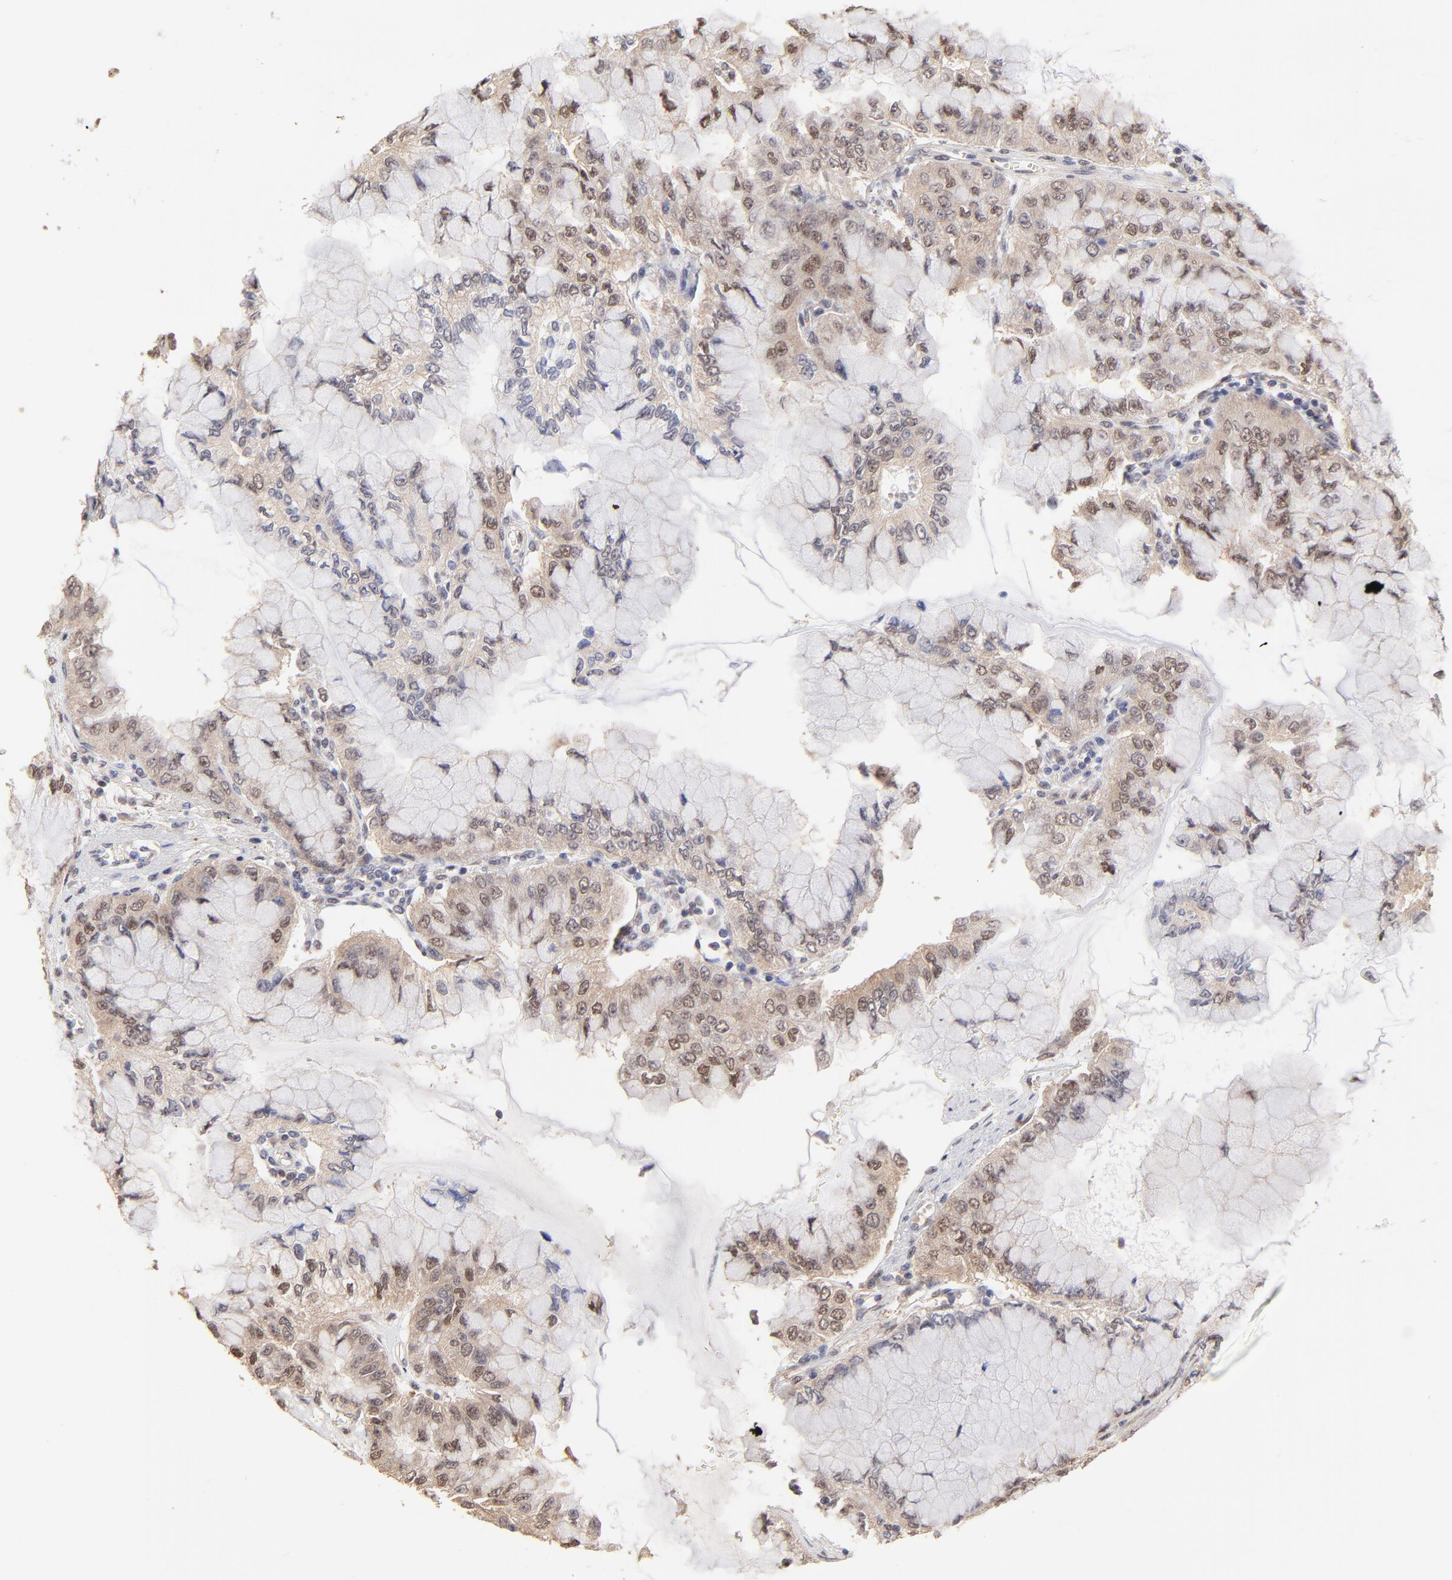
{"staining": {"intensity": "weak", "quantity": "25%-75%", "location": "cytoplasmic/membranous,nuclear"}, "tissue": "liver cancer", "cell_type": "Tumor cells", "image_type": "cancer", "snomed": [{"axis": "morphology", "description": "Cholangiocarcinoma"}, {"axis": "topography", "description": "Liver"}], "caption": "A brown stain shows weak cytoplasmic/membranous and nuclear positivity of a protein in human liver cancer (cholangiocarcinoma) tumor cells.", "gene": "PSMD14", "patient": {"sex": "female", "age": 79}}